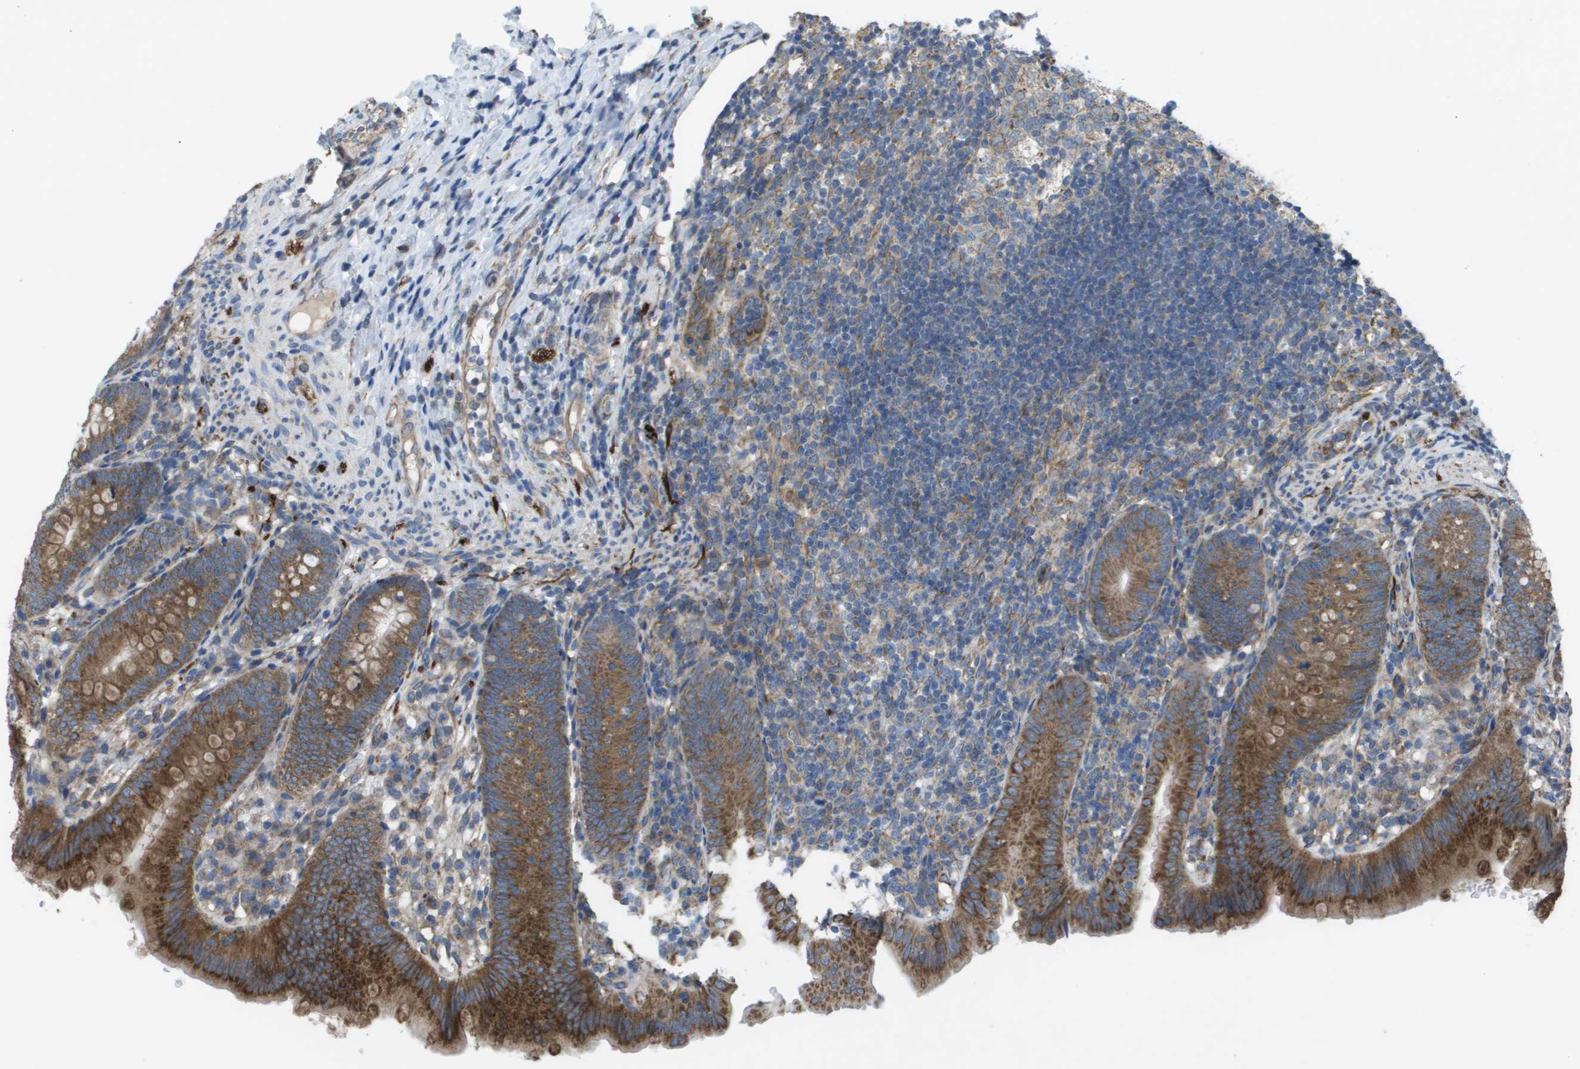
{"staining": {"intensity": "strong", "quantity": ">75%", "location": "cytoplasmic/membranous"}, "tissue": "appendix", "cell_type": "Glandular cells", "image_type": "normal", "snomed": [{"axis": "morphology", "description": "Normal tissue, NOS"}, {"axis": "topography", "description": "Appendix"}], "caption": "A brown stain labels strong cytoplasmic/membranous expression of a protein in glandular cells of benign appendix. The staining is performed using DAB brown chromogen to label protein expression. The nuclei are counter-stained blue using hematoxylin.", "gene": "CLCN2", "patient": {"sex": "male", "age": 1}}